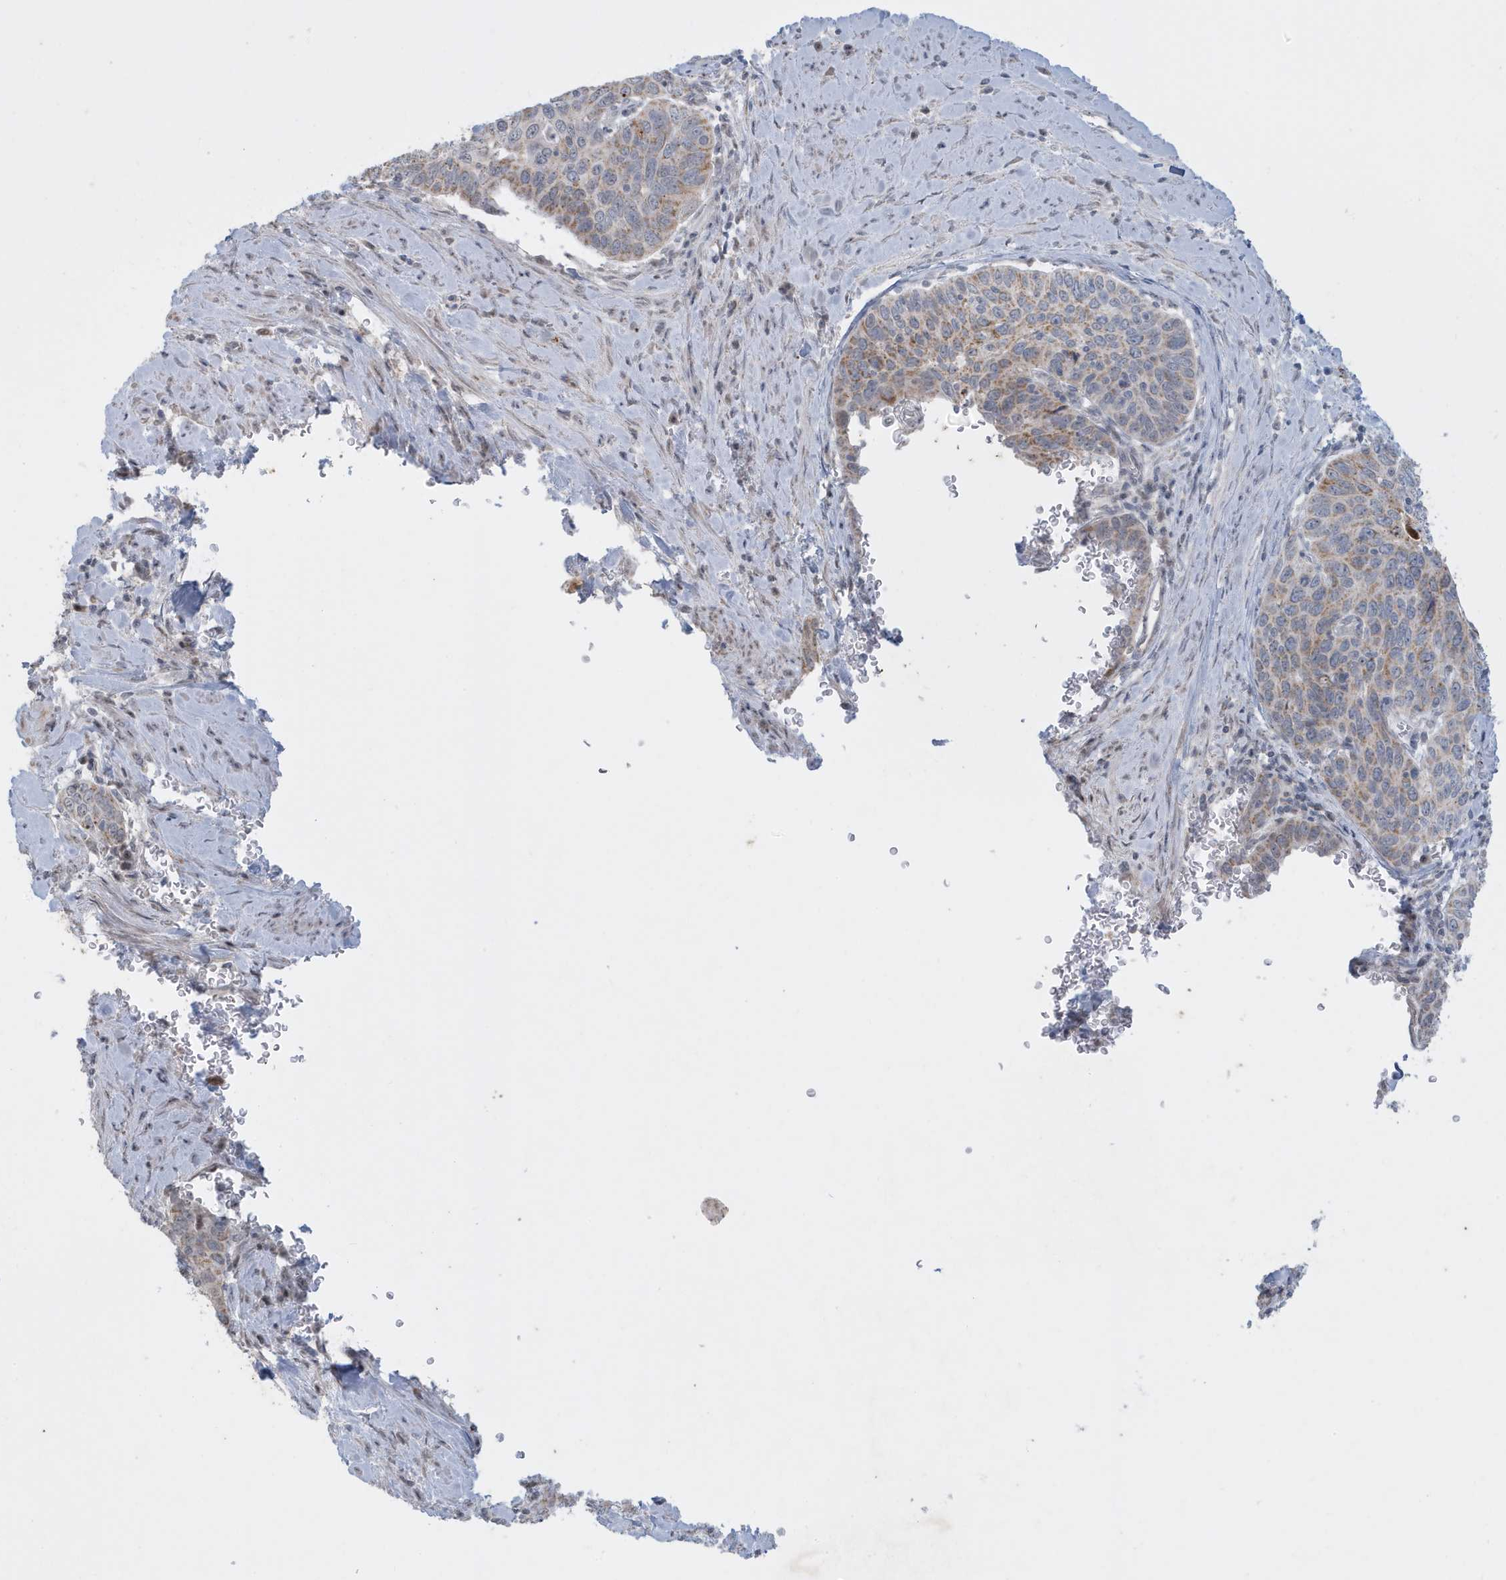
{"staining": {"intensity": "weak", "quantity": "25%-75%", "location": "cytoplasmic/membranous"}, "tissue": "cervical cancer", "cell_type": "Tumor cells", "image_type": "cancer", "snomed": [{"axis": "morphology", "description": "Squamous cell carcinoma, NOS"}, {"axis": "topography", "description": "Cervix"}], "caption": "IHC image of neoplastic tissue: human squamous cell carcinoma (cervical) stained using IHC shows low levels of weak protein expression localized specifically in the cytoplasmic/membranous of tumor cells, appearing as a cytoplasmic/membranous brown color.", "gene": "FNDC1", "patient": {"sex": "female", "age": 60}}